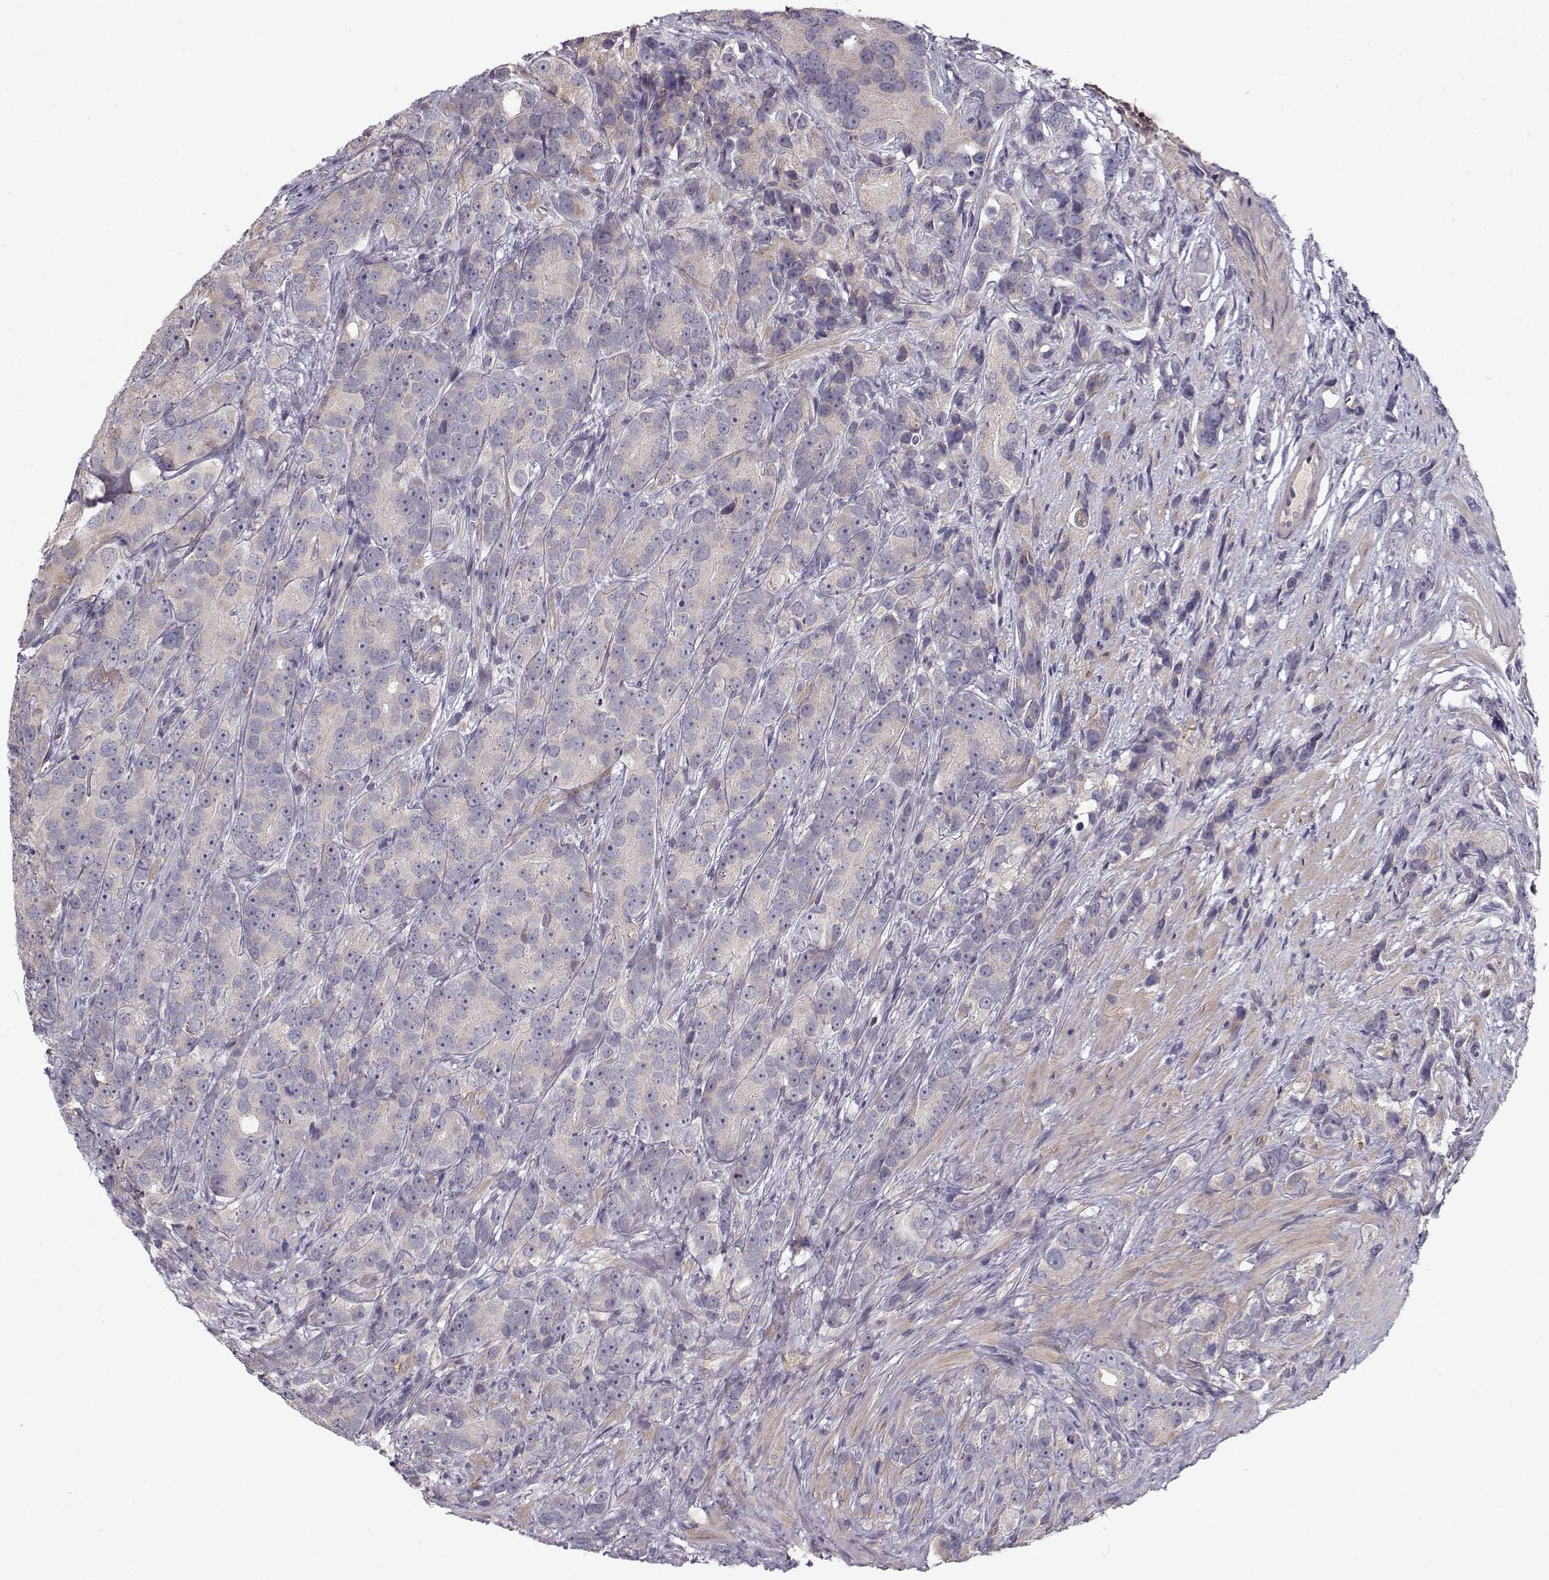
{"staining": {"intensity": "negative", "quantity": "none", "location": "none"}, "tissue": "prostate cancer", "cell_type": "Tumor cells", "image_type": "cancer", "snomed": [{"axis": "morphology", "description": "Adenocarcinoma, High grade"}, {"axis": "topography", "description": "Prostate"}], "caption": "High power microscopy micrograph of an IHC photomicrograph of prostate high-grade adenocarcinoma, revealing no significant positivity in tumor cells.", "gene": "ENTPD8", "patient": {"sex": "male", "age": 90}}